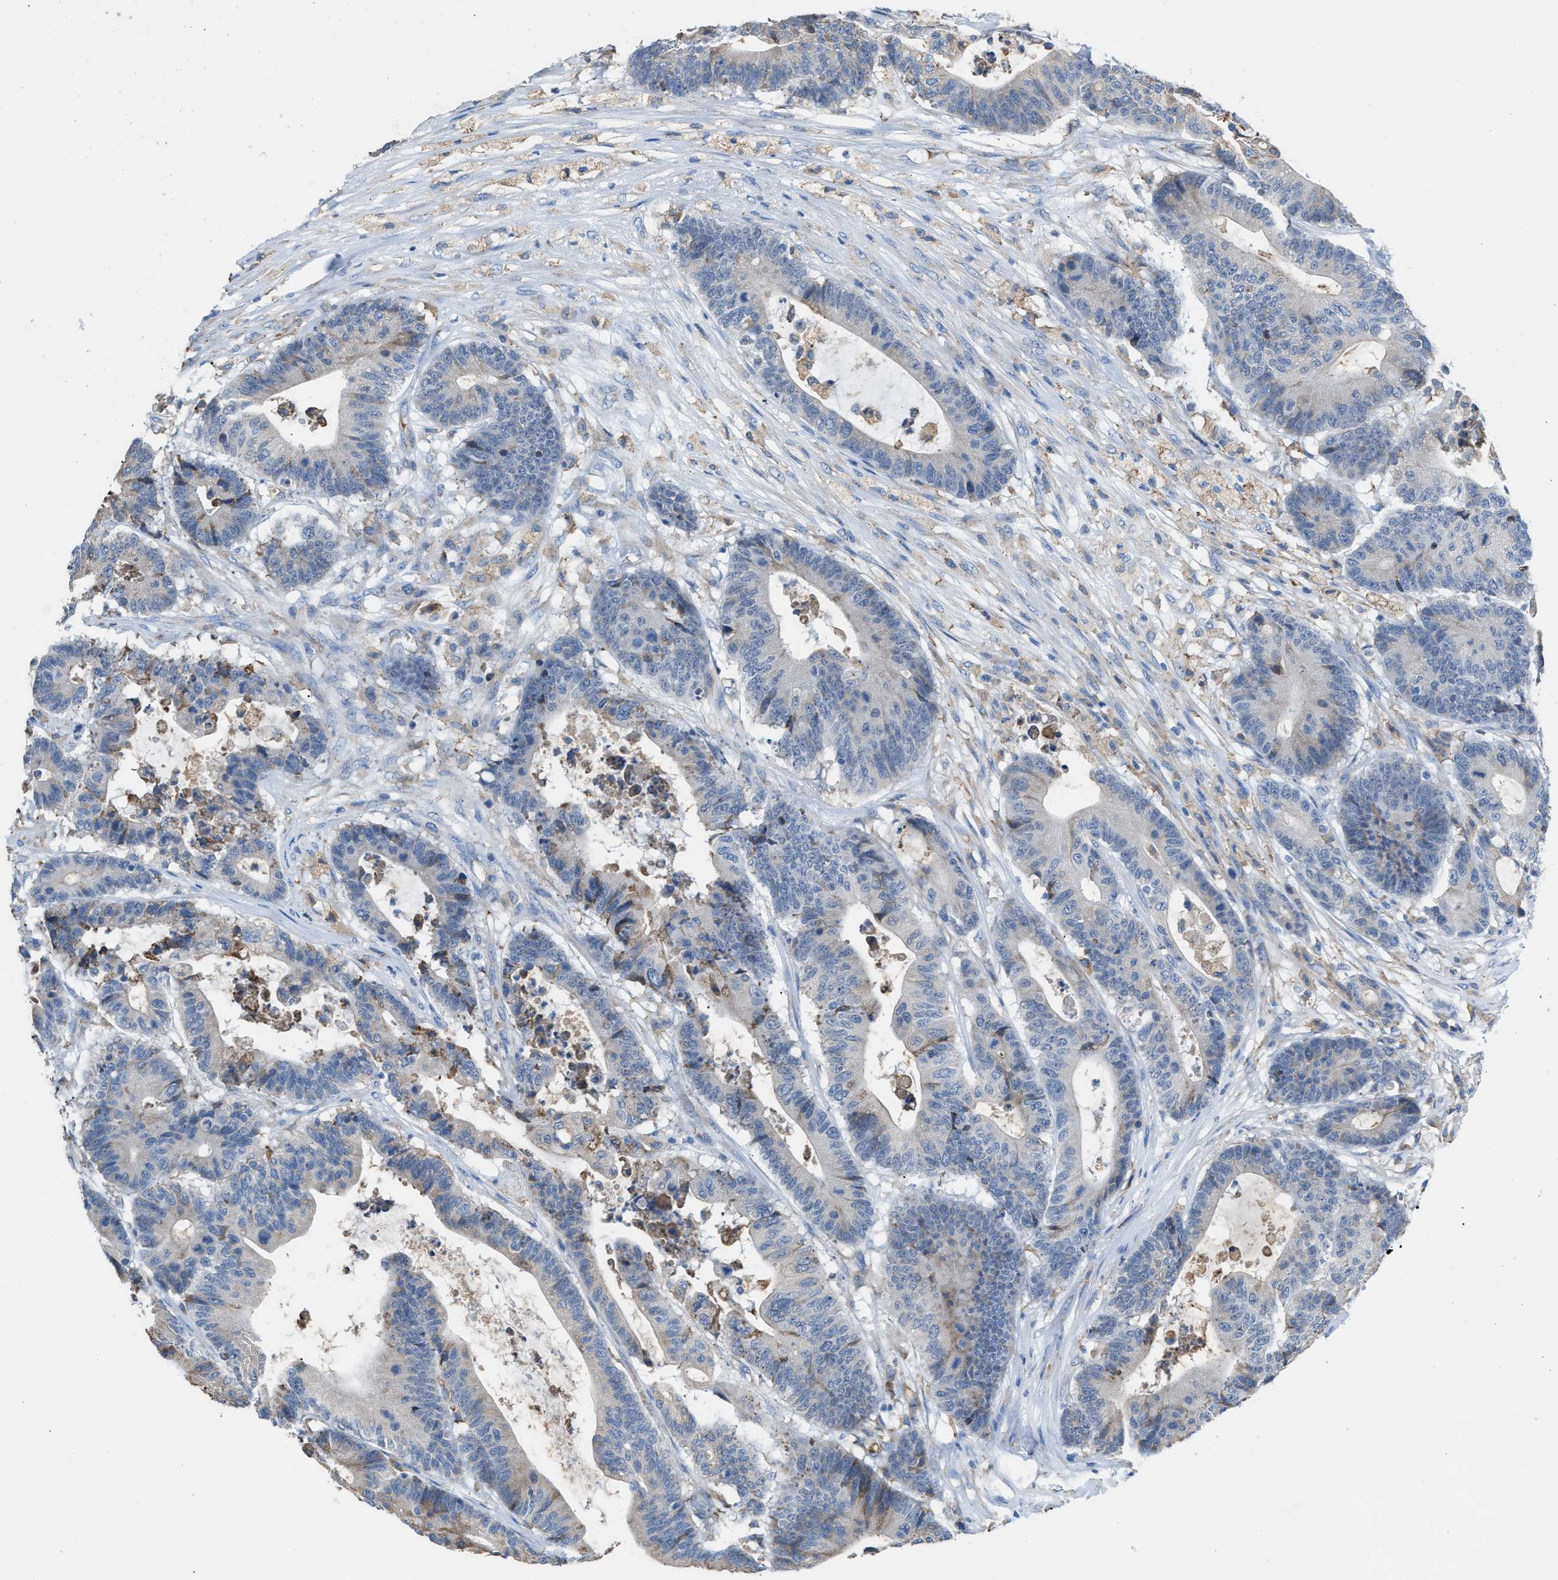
{"staining": {"intensity": "negative", "quantity": "none", "location": "none"}, "tissue": "colorectal cancer", "cell_type": "Tumor cells", "image_type": "cancer", "snomed": [{"axis": "morphology", "description": "Adenocarcinoma, NOS"}, {"axis": "topography", "description": "Colon"}], "caption": "Immunohistochemistry micrograph of neoplastic tissue: human colorectal adenocarcinoma stained with DAB (3,3'-diaminobenzidine) shows no significant protein positivity in tumor cells.", "gene": "CA3", "patient": {"sex": "female", "age": 84}}